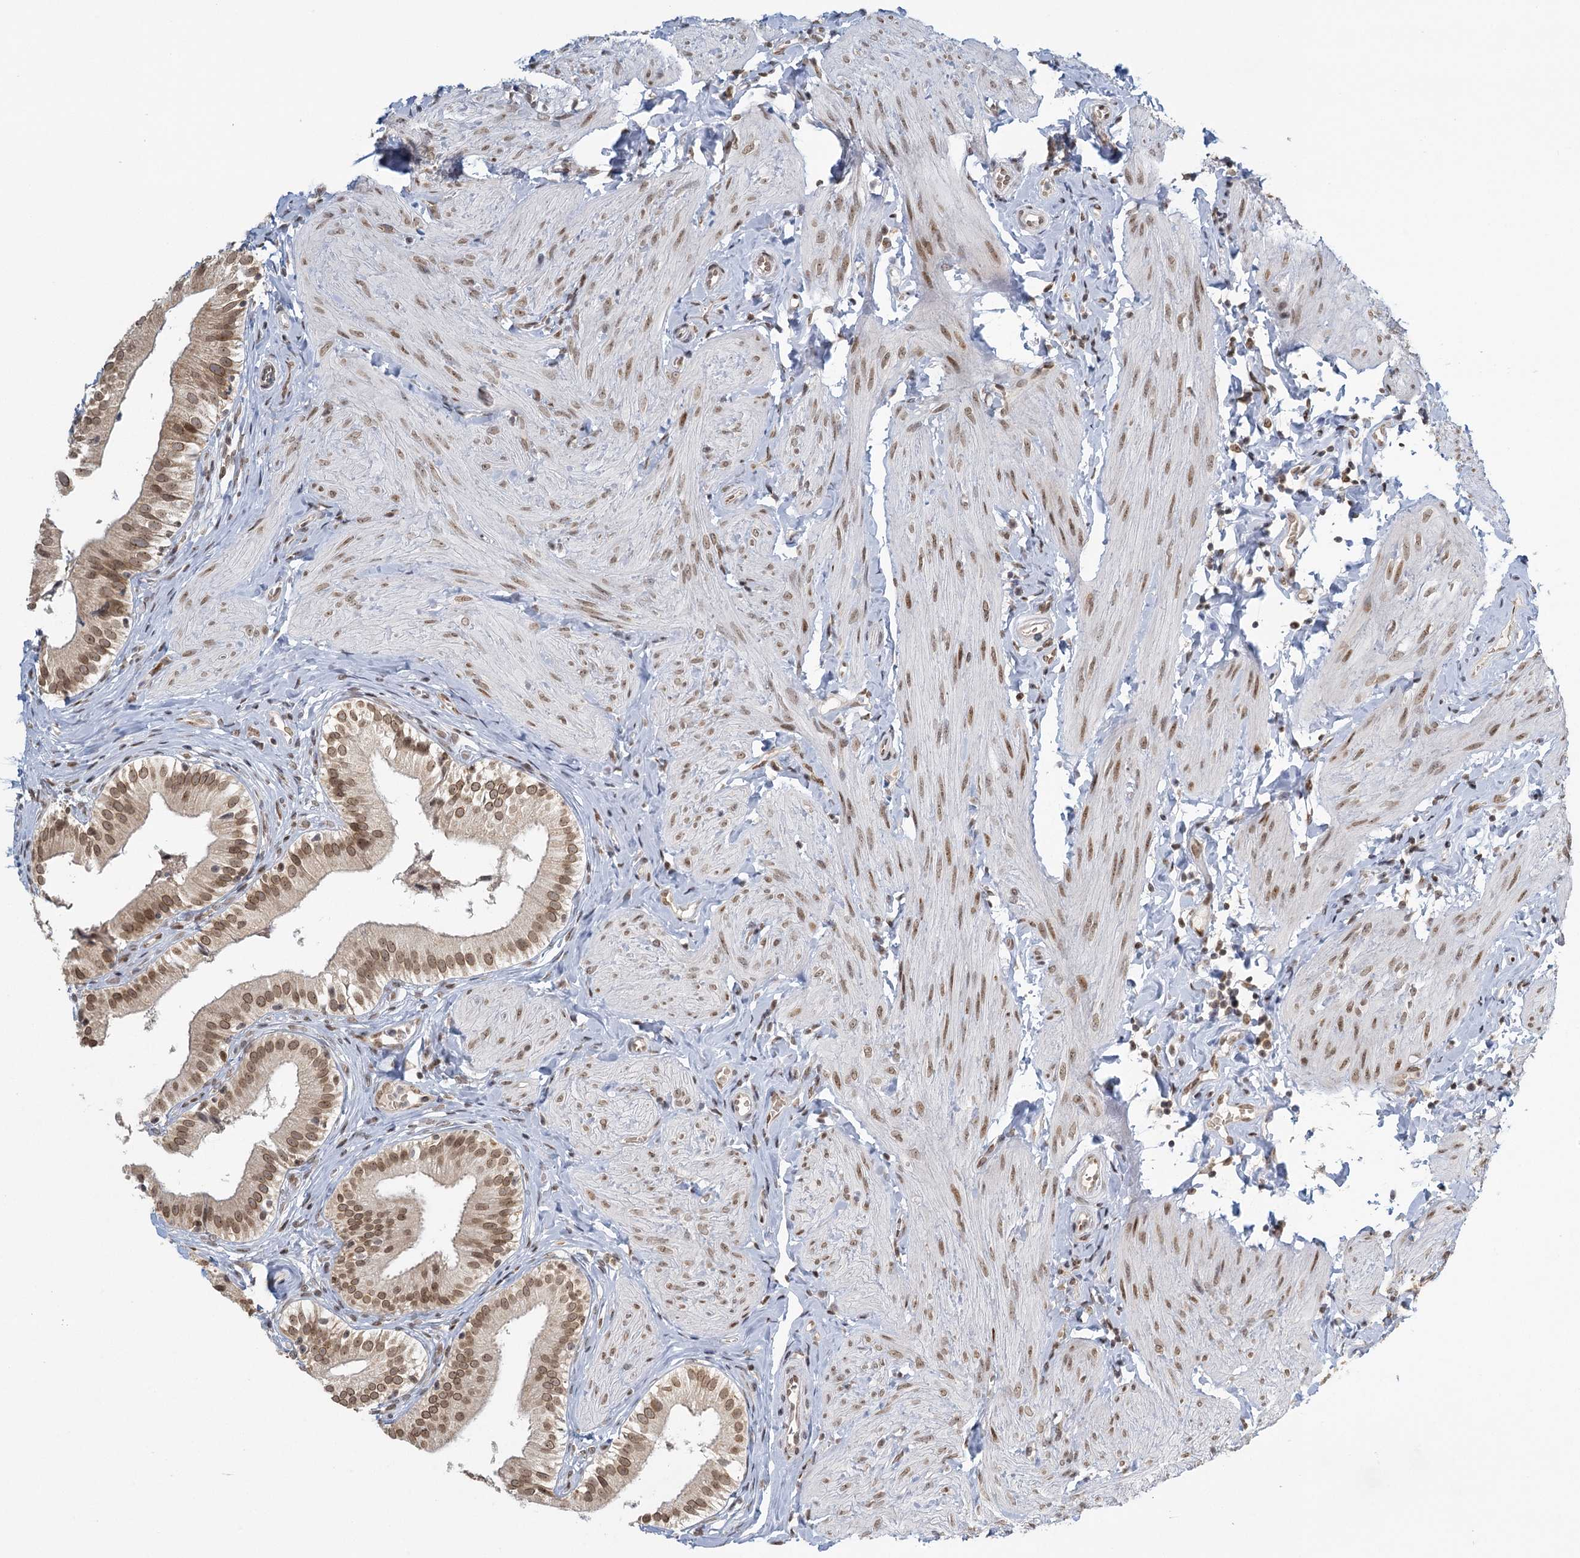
{"staining": {"intensity": "moderate", "quantity": ">75%", "location": "cytoplasmic/membranous,nuclear"}, "tissue": "gallbladder", "cell_type": "Glandular cells", "image_type": "normal", "snomed": [{"axis": "morphology", "description": "Normal tissue, NOS"}, {"axis": "topography", "description": "Gallbladder"}], "caption": "This is a photomicrograph of immunohistochemistry staining of unremarkable gallbladder, which shows moderate staining in the cytoplasmic/membranous,nuclear of glandular cells.", "gene": "TREX1", "patient": {"sex": "female", "age": 47}}